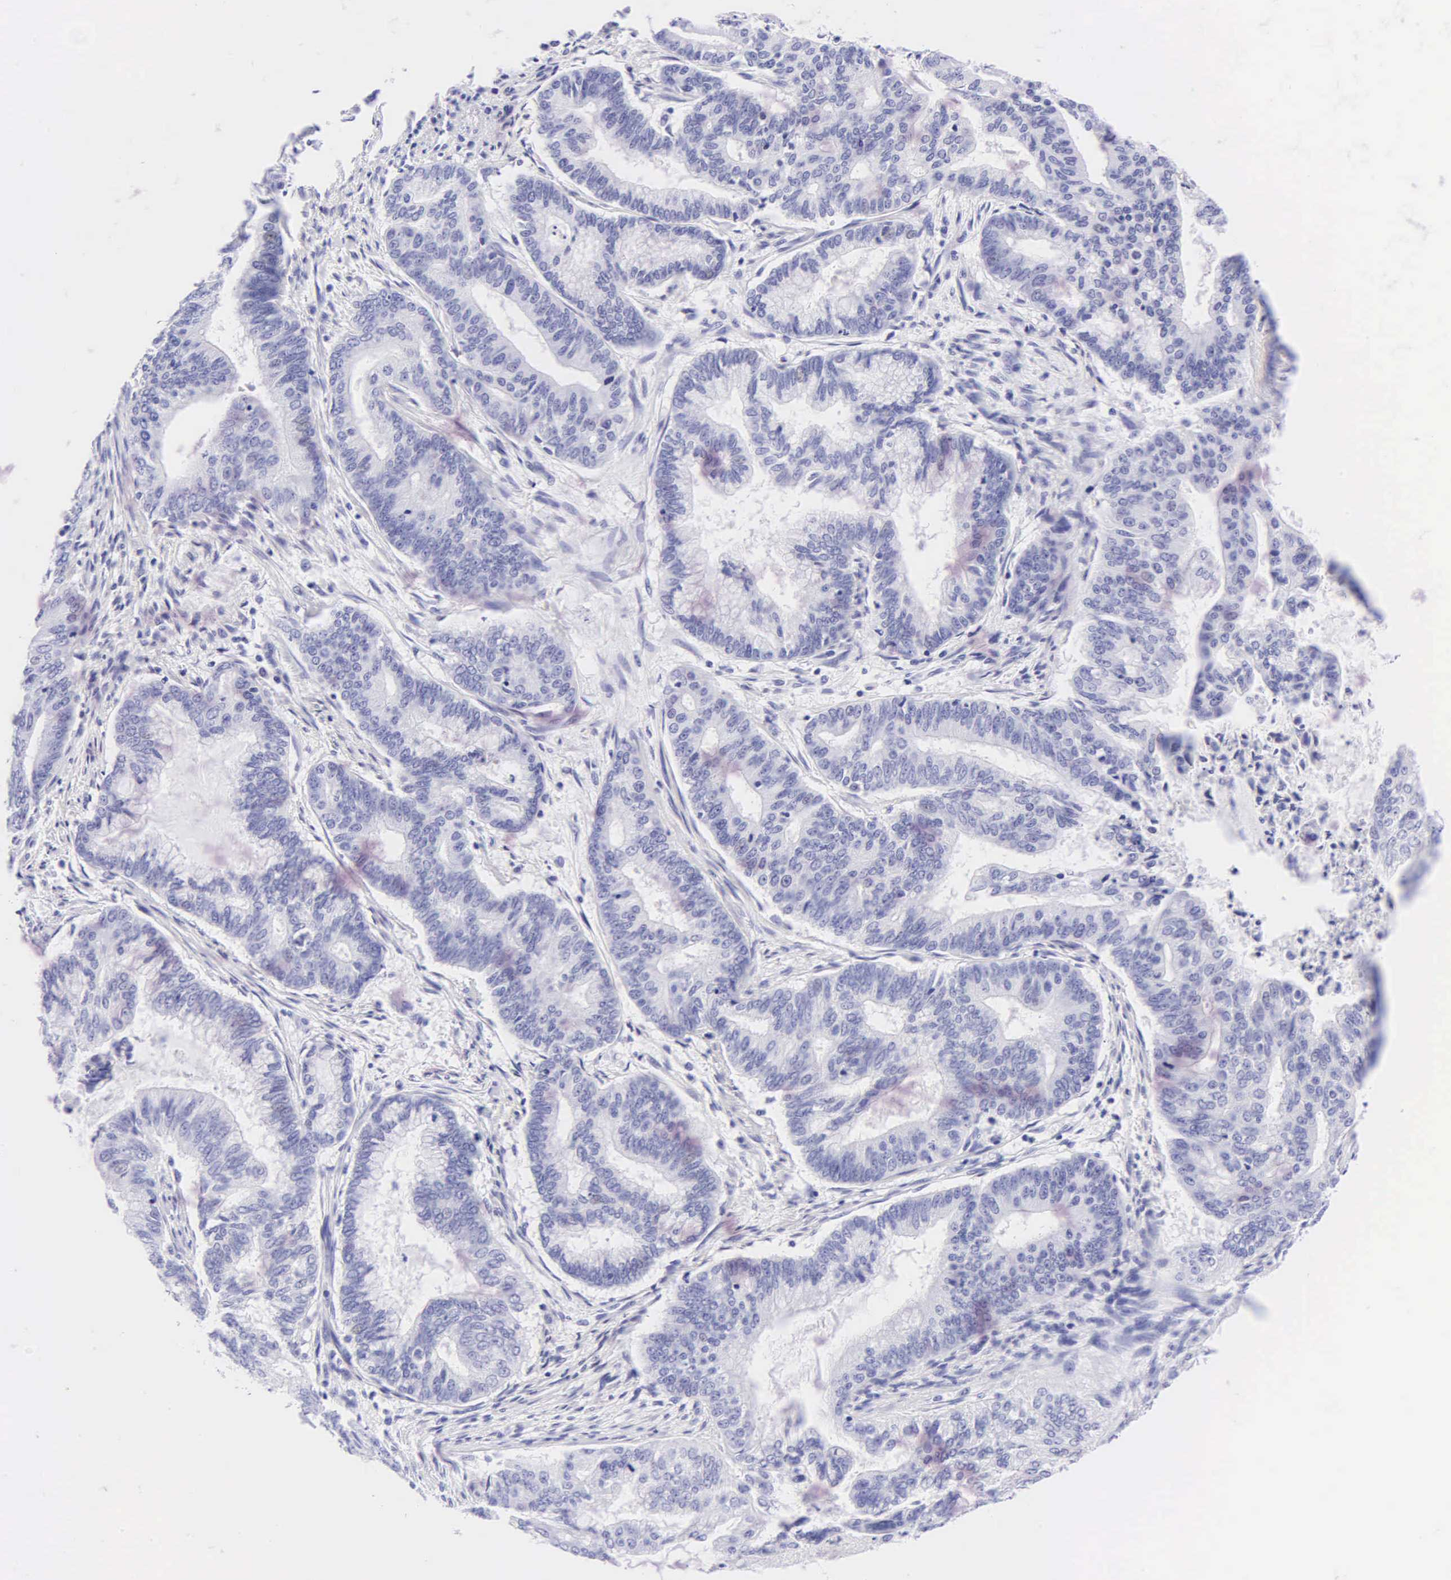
{"staining": {"intensity": "negative", "quantity": "none", "location": "none"}, "tissue": "endometrial cancer", "cell_type": "Tumor cells", "image_type": "cancer", "snomed": [{"axis": "morphology", "description": "Adenocarcinoma, NOS"}, {"axis": "topography", "description": "Endometrium"}], "caption": "Tumor cells show no significant protein expression in endometrial adenocarcinoma.", "gene": "KRT20", "patient": {"sex": "female", "age": 63}}